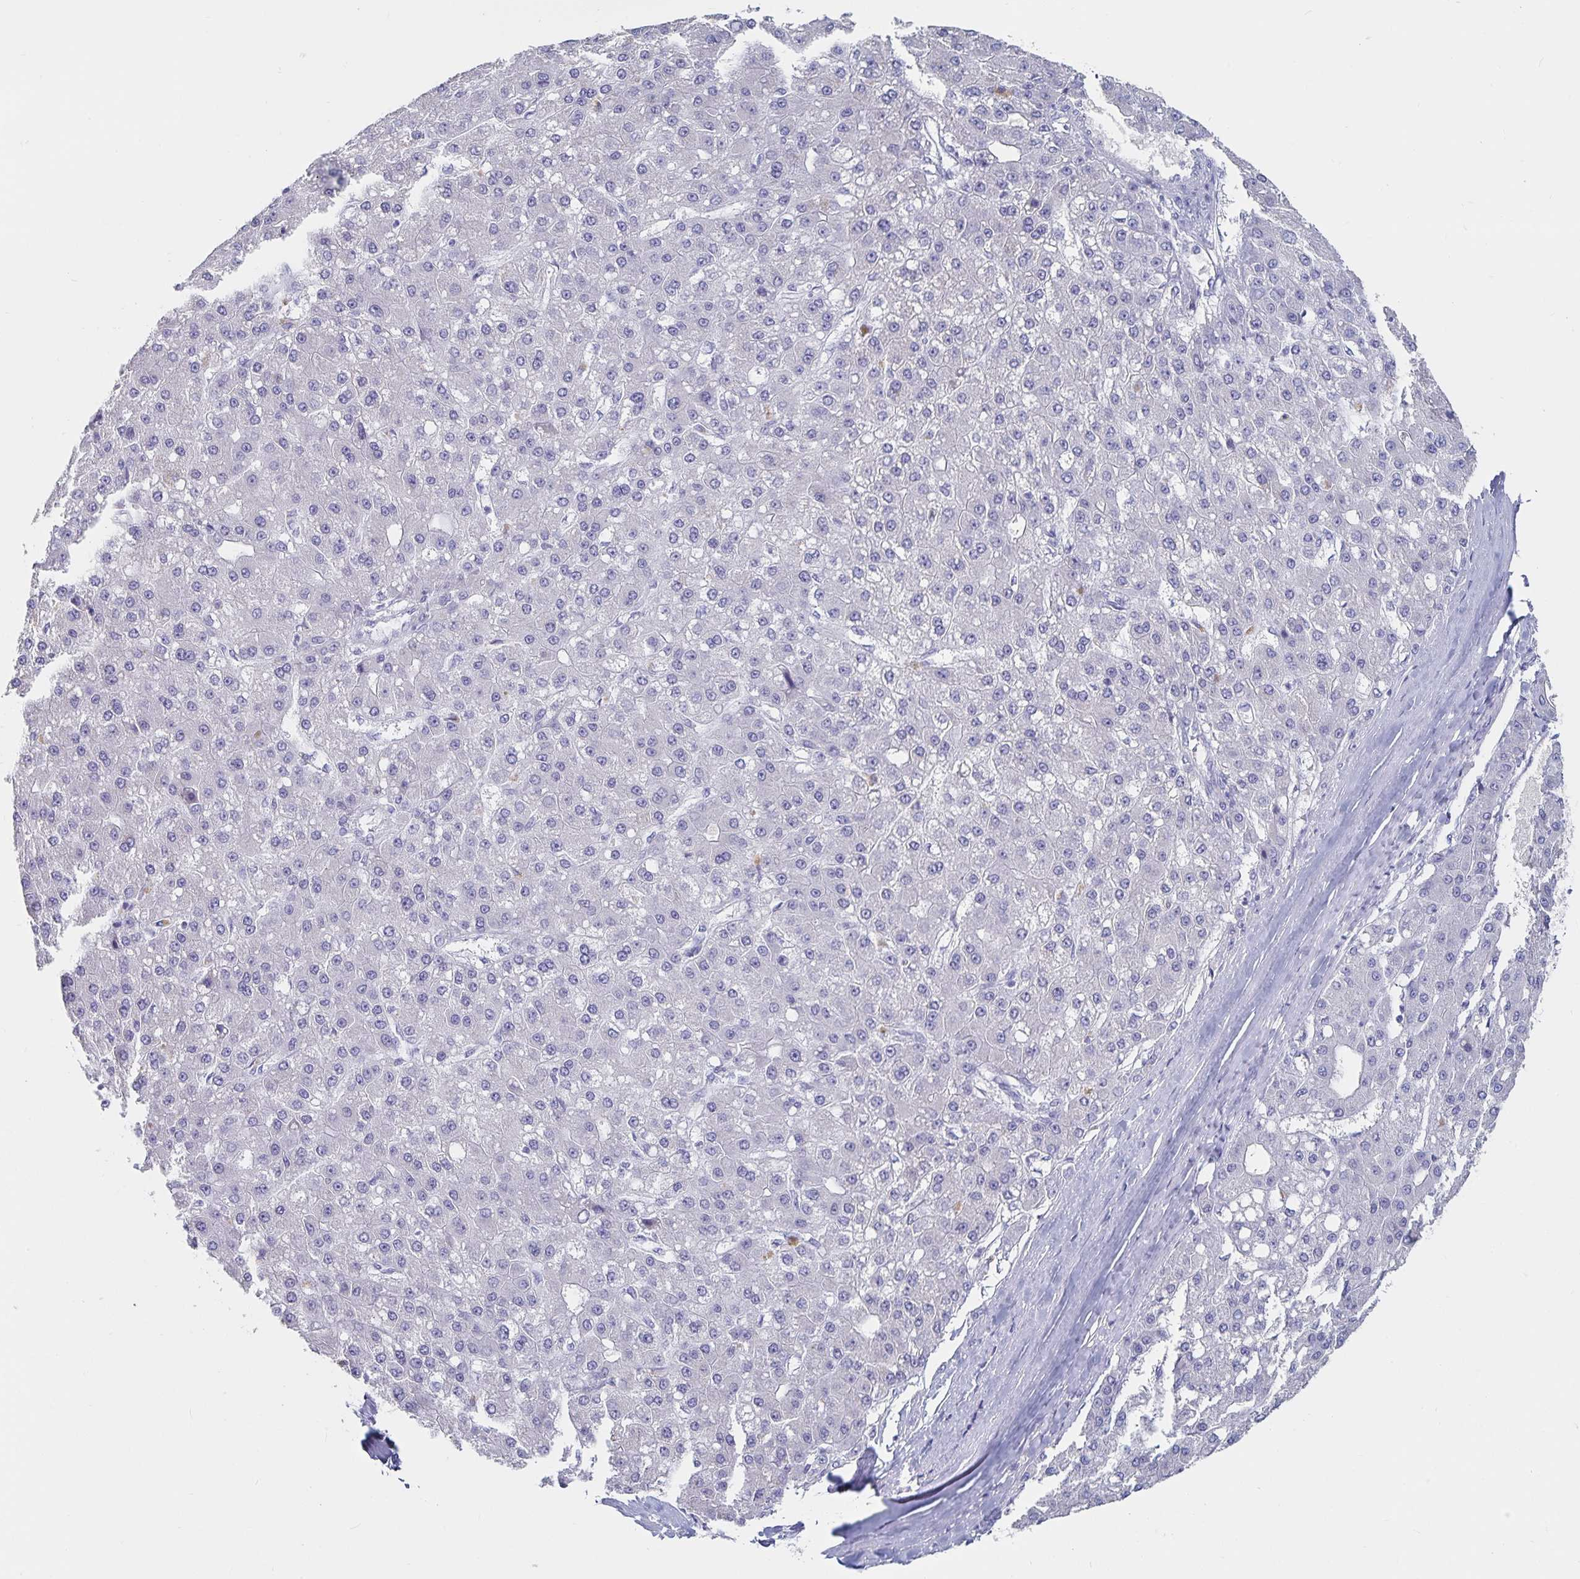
{"staining": {"intensity": "negative", "quantity": "none", "location": "none"}, "tissue": "liver cancer", "cell_type": "Tumor cells", "image_type": "cancer", "snomed": [{"axis": "morphology", "description": "Carcinoma, Hepatocellular, NOS"}, {"axis": "topography", "description": "Liver"}], "caption": "Protein analysis of liver cancer shows no significant positivity in tumor cells.", "gene": "CFAP69", "patient": {"sex": "male", "age": 67}}